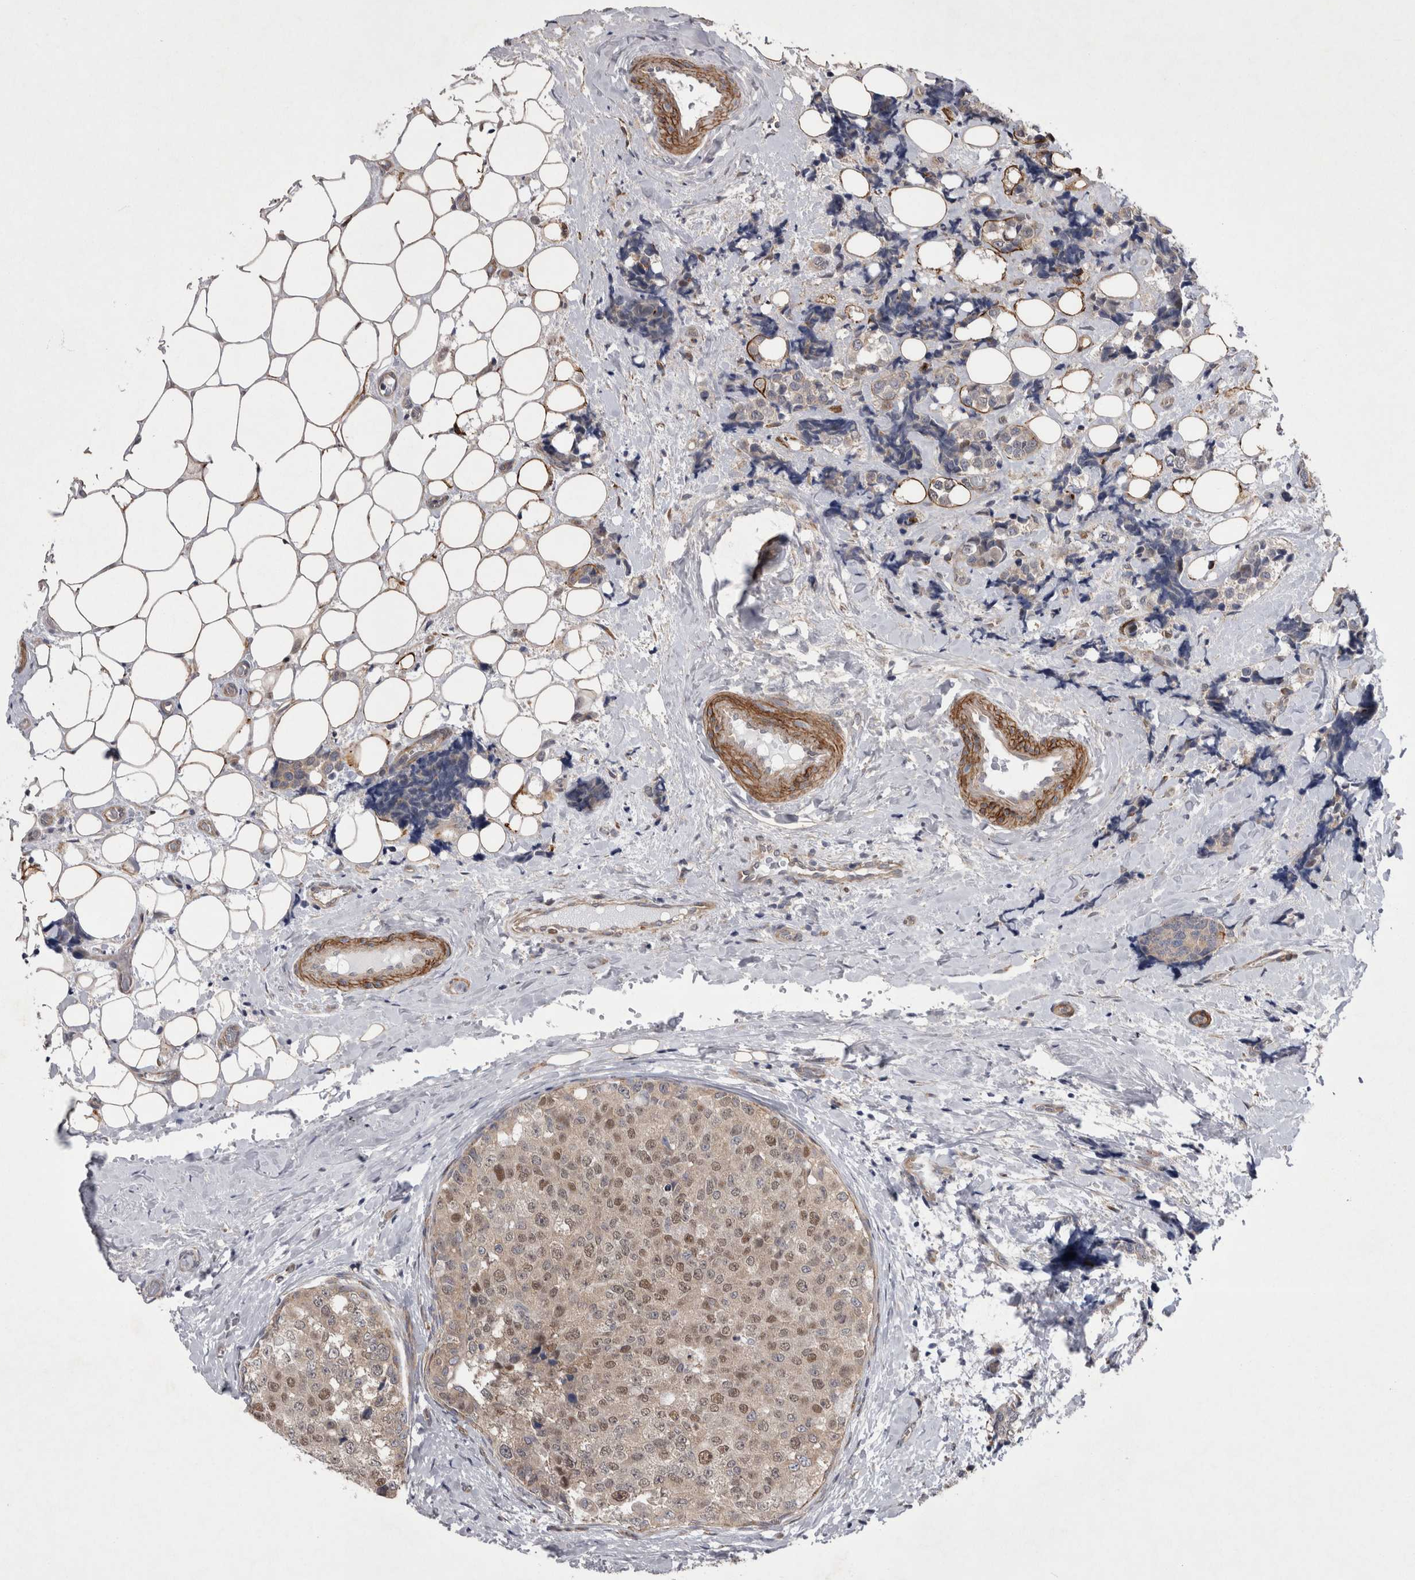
{"staining": {"intensity": "weak", "quantity": ">75%", "location": "cytoplasmic/membranous,nuclear"}, "tissue": "breast cancer", "cell_type": "Tumor cells", "image_type": "cancer", "snomed": [{"axis": "morphology", "description": "Normal tissue, NOS"}, {"axis": "morphology", "description": "Duct carcinoma"}, {"axis": "topography", "description": "Breast"}], "caption": "An immunohistochemistry (IHC) photomicrograph of tumor tissue is shown. Protein staining in brown highlights weak cytoplasmic/membranous and nuclear positivity in breast cancer (invasive ductal carcinoma) within tumor cells.", "gene": "DDX6", "patient": {"sex": "female", "age": 43}}